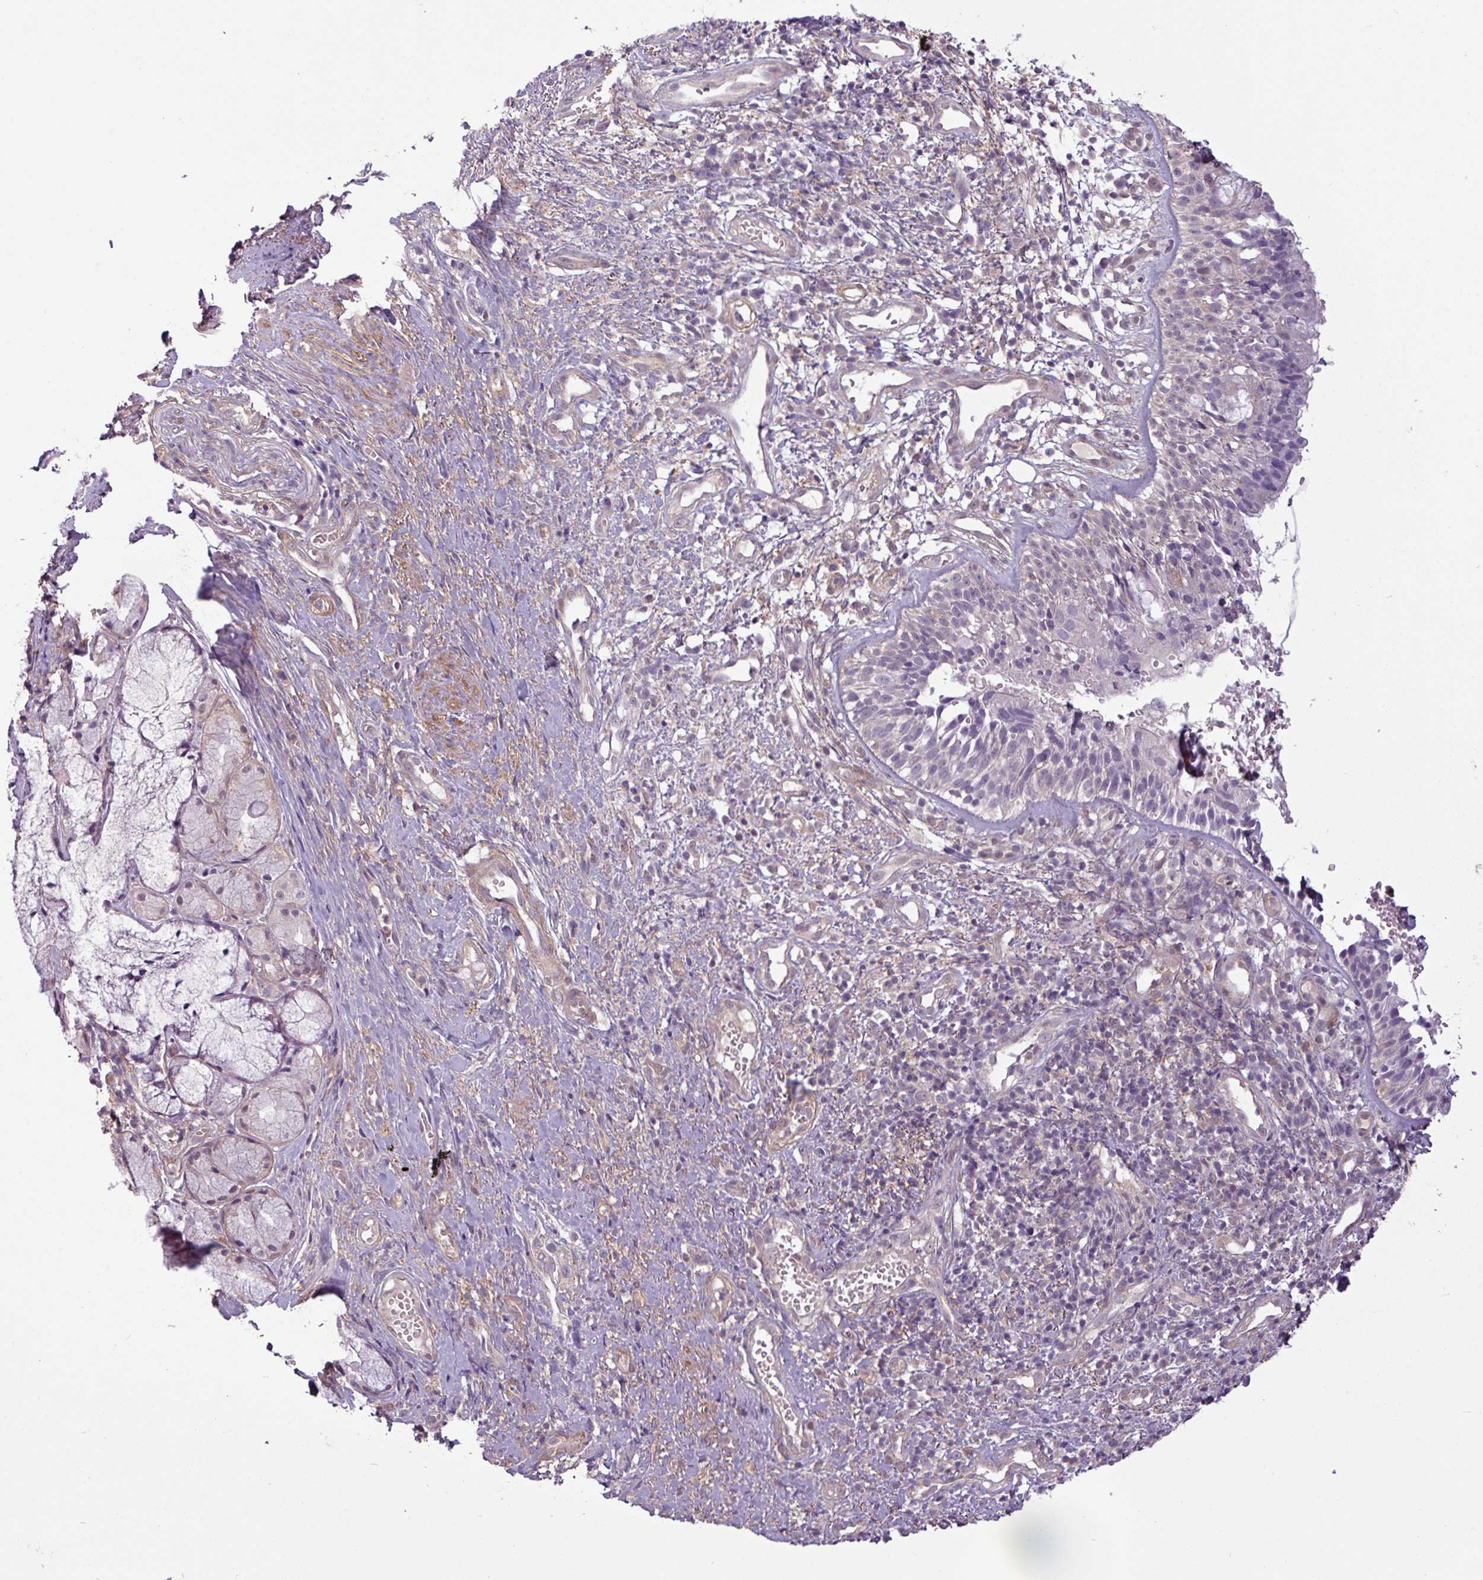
{"staining": {"intensity": "negative", "quantity": "none", "location": "none"}, "tissue": "nasopharynx", "cell_type": "Respiratory epithelial cells", "image_type": "normal", "snomed": [{"axis": "morphology", "description": "Normal tissue, NOS"}, {"axis": "topography", "description": "Cartilage tissue"}, {"axis": "topography", "description": "Nasopharynx"}, {"axis": "topography", "description": "Thyroid gland"}], "caption": "This is a histopathology image of immunohistochemistry (IHC) staining of unremarkable nasopharynx, which shows no positivity in respiratory epithelial cells.", "gene": "SH3BGRL", "patient": {"sex": "male", "age": 63}}